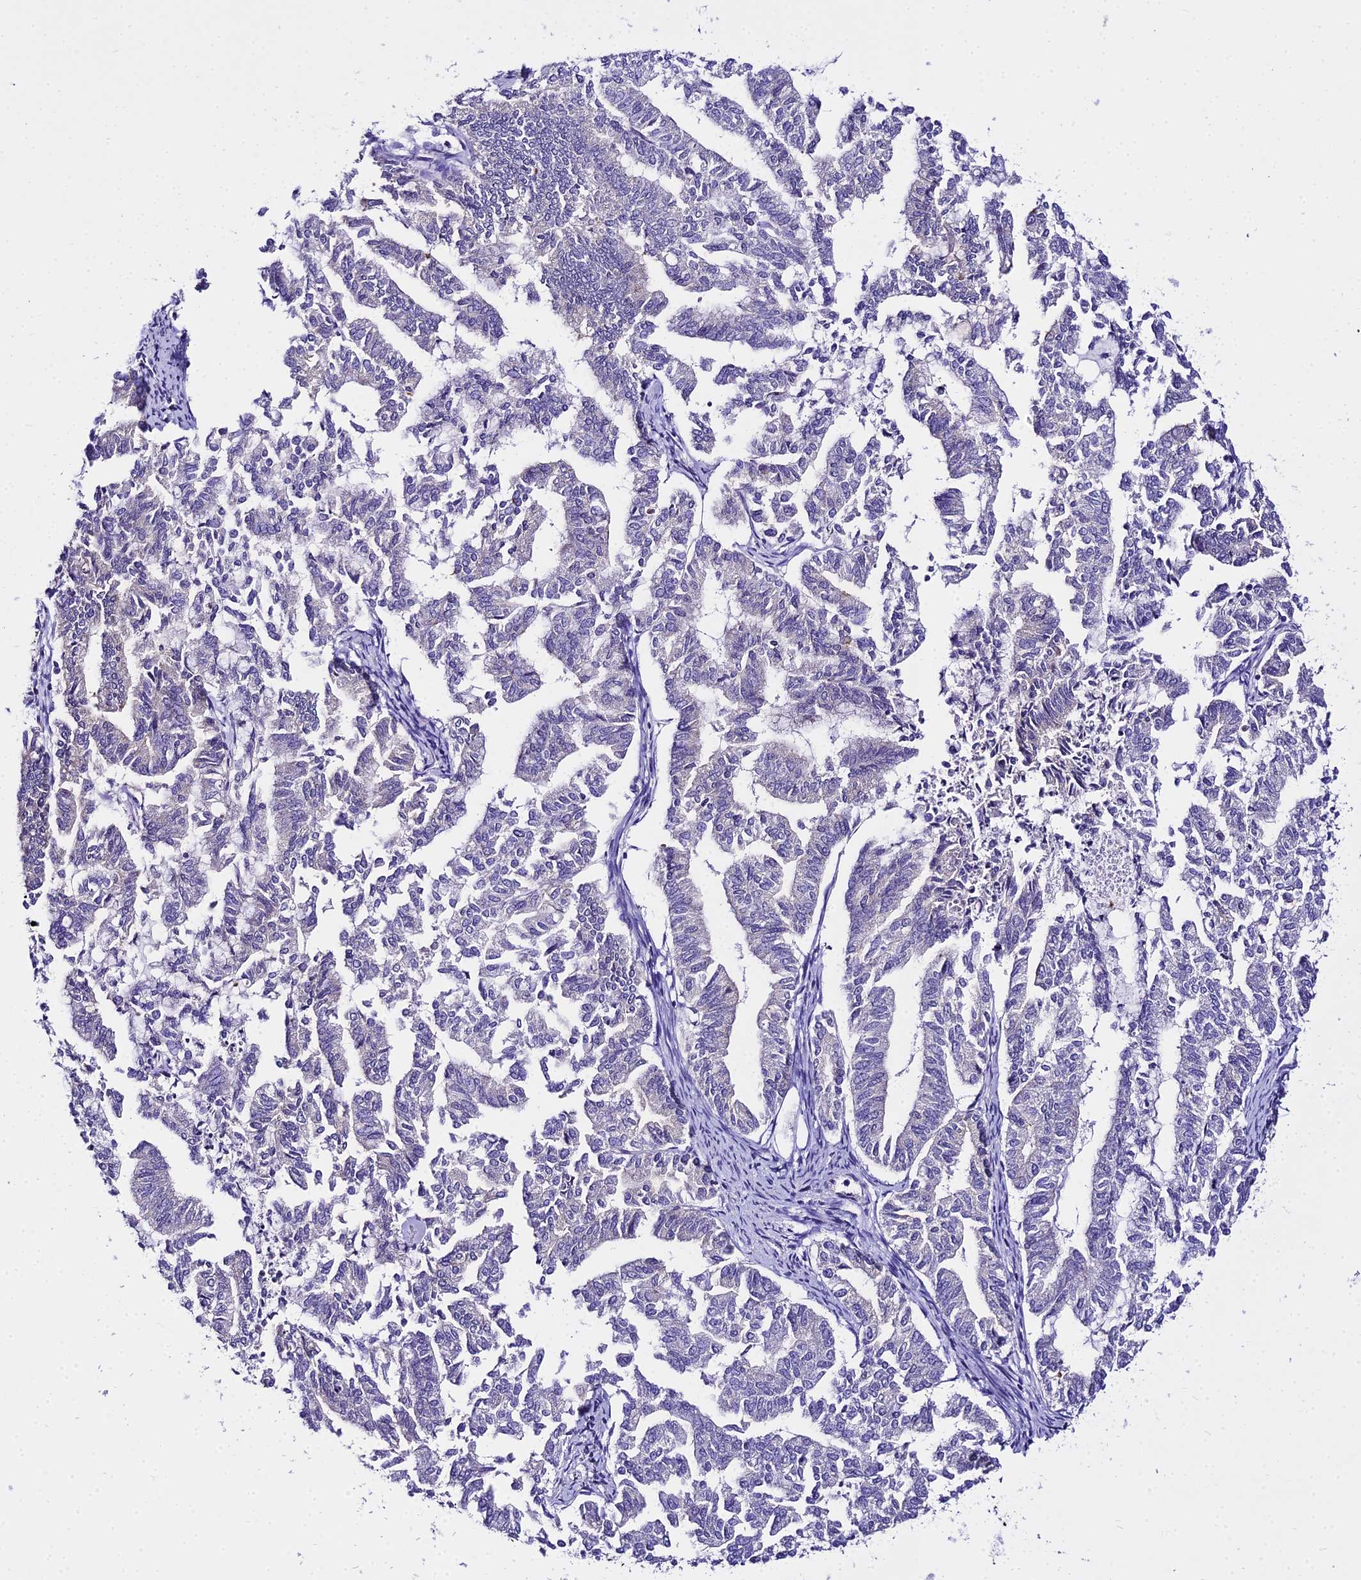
{"staining": {"intensity": "negative", "quantity": "none", "location": "none"}, "tissue": "endometrial cancer", "cell_type": "Tumor cells", "image_type": "cancer", "snomed": [{"axis": "morphology", "description": "Adenocarcinoma, NOS"}, {"axis": "topography", "description": "Endometrium"}], "caption": "This photomicrograph is of adenocarcinoma (endometrial) stained with immunohistochemistry (IHC) to label a protein in brown with the nuclei are counter-stained blue. There is no expression in tumor cells.", "gene": "TUBA3D", "patient": {"sex": "female", "age": 79}}